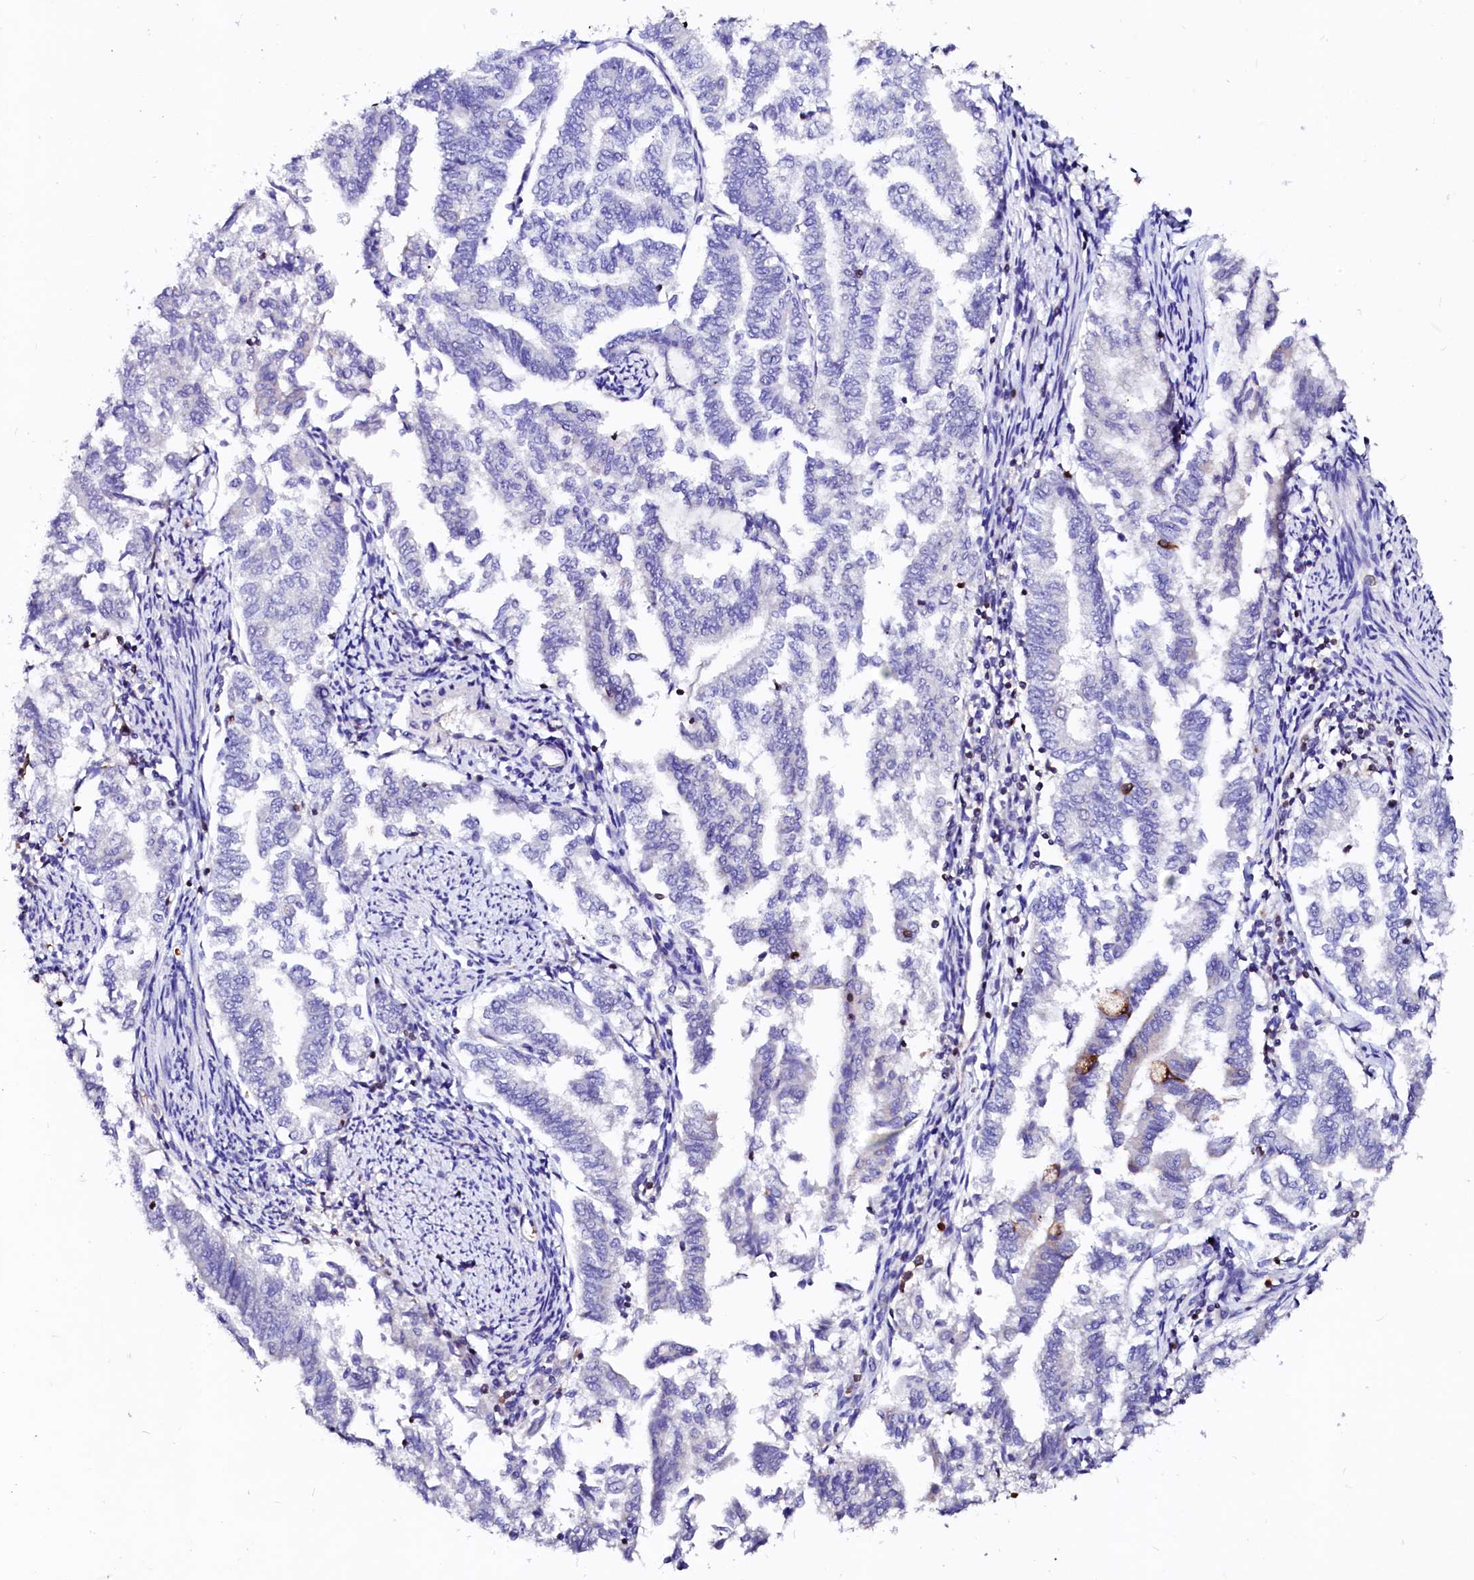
{"staining": {"intensity": "negative", "quantity": "none", "location": "none"}, "tissue": "endometrial cancer", "cell_type": "Tumor cells", "image_type": "cancer", "snomed": [{"axis": "morphology", "description": "Adenocarcinoma, NOS"}, {"axis": "topography", "description": "Endometrium"}], "caption": "Immunohistochemistry (IHC) image of neoplastic tissue: endometrial cancer stained with DAB (3,3'-diaminobenzidine) demonstrates no significant protein positivity in tumor cells.", "gene": "RAB27A", "patient": {"sex": "female", "age": 79}}